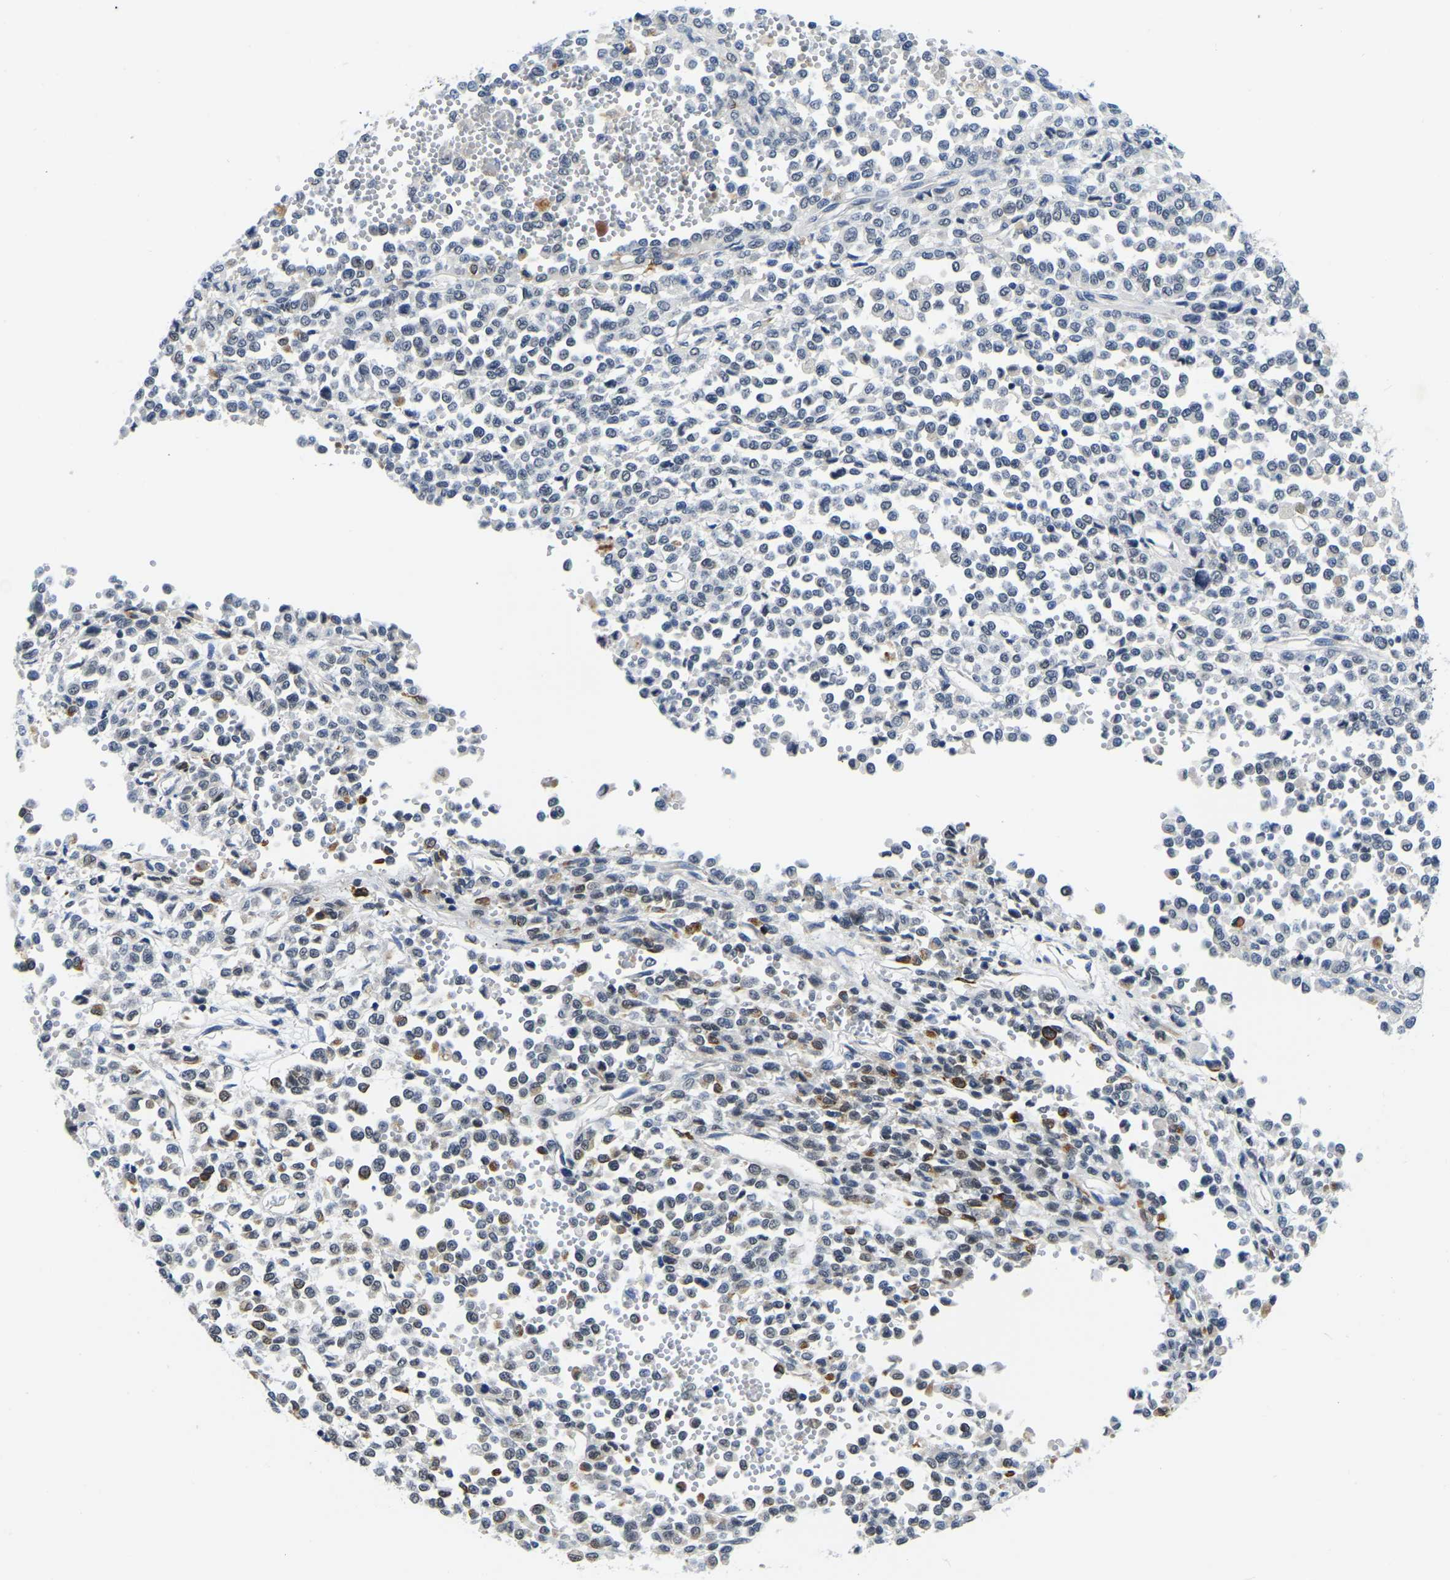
{"staining": {"intensity": "negative", "quantity": "none", "location": "none"}, "tissue": "melanoma", "cell_type": "Tumor cells", "image_type": "cancer", "snomed": [{"axis": "morphology", "description": "Malignant melanoma, Metastatic site"}, {"axis": "topography", "description": "Pancreas"}], "caption": "An image of human melanoma is negative for staining in tumor cells.", "gene": "POLDIP3", "patient": {"sex": "female", "age": 30}}